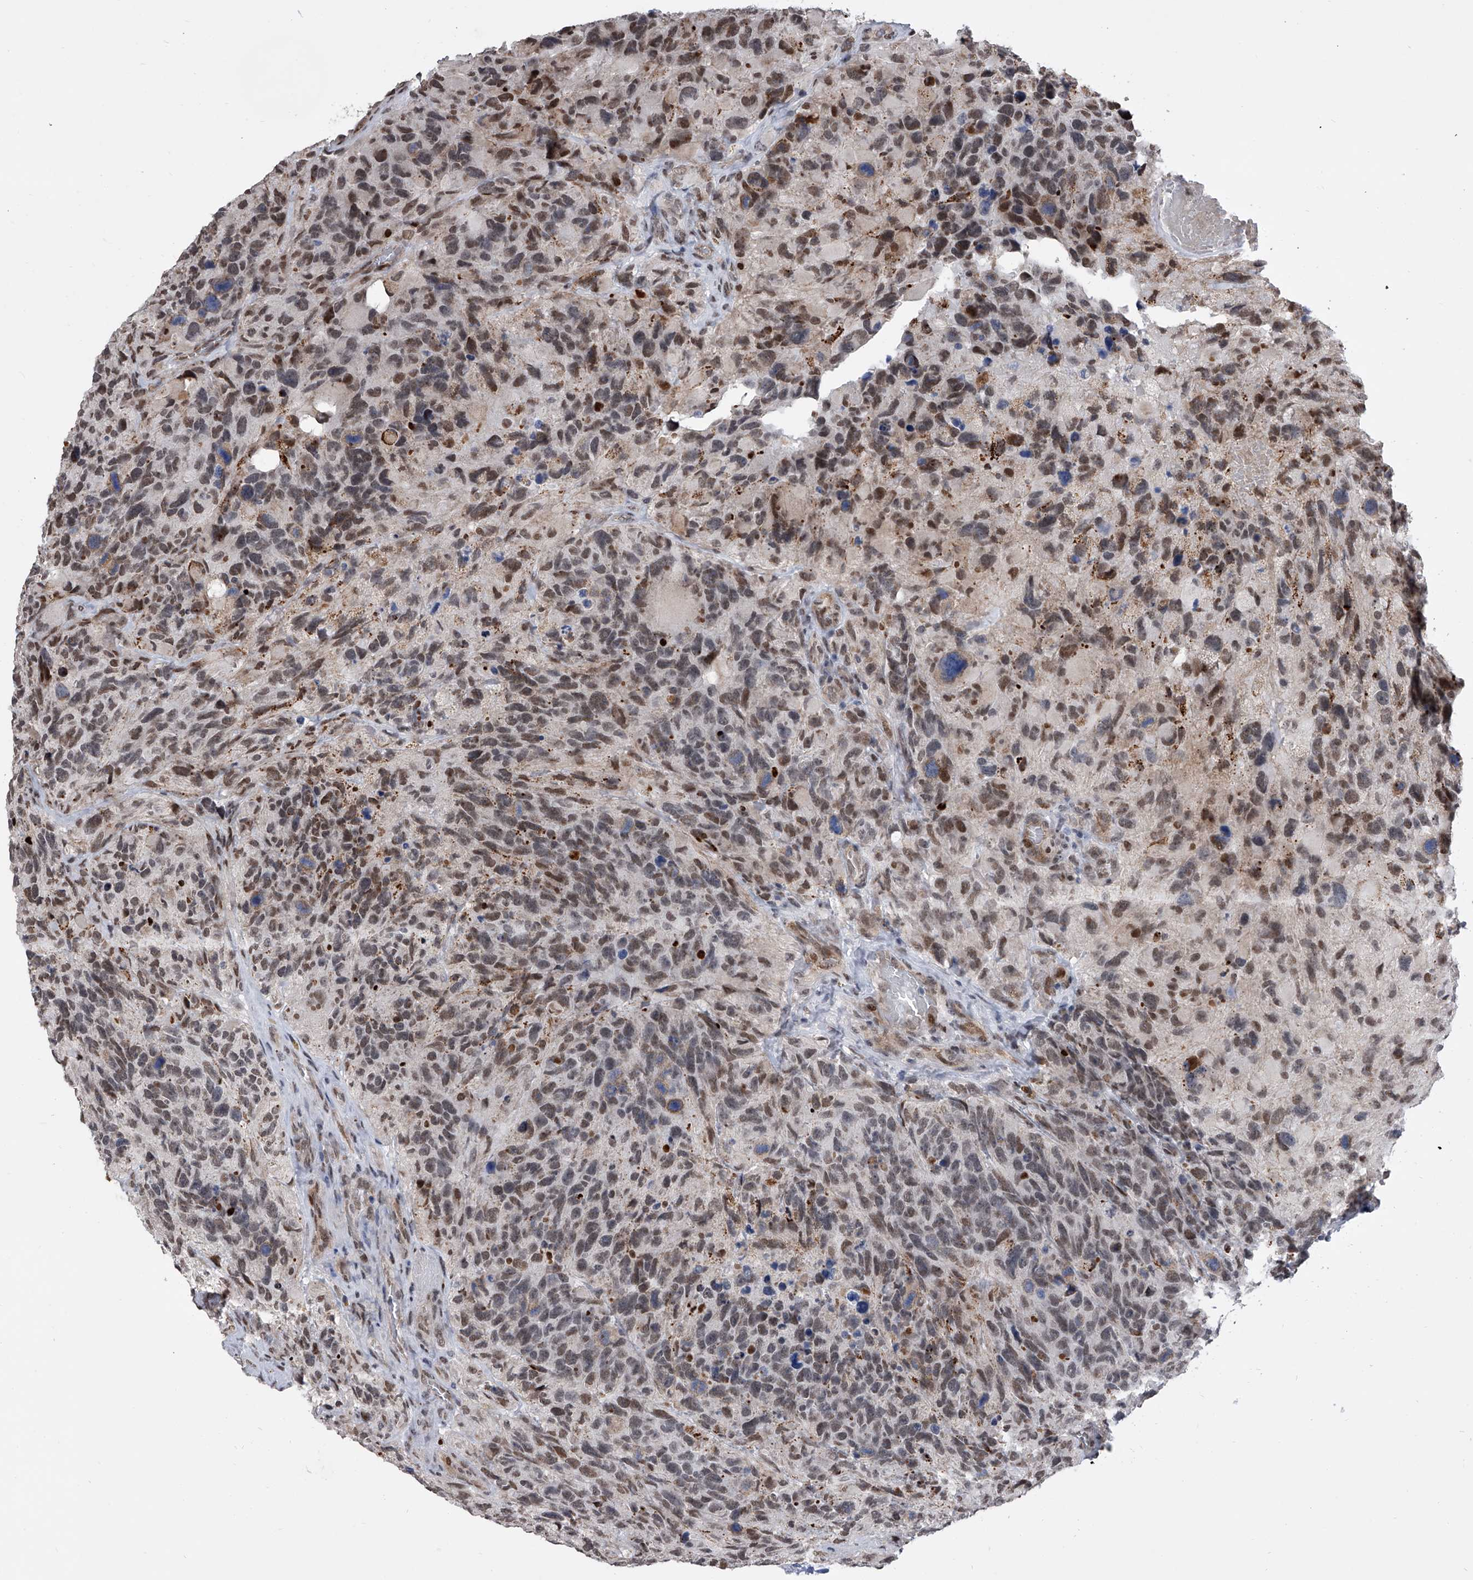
{"staining": {"intensity": "weak", "quantity": "25%-75%", "location": "nuclear"}, "tissue": "glioma", "cell_type": "Tumor cells", "image_type": "cancer", "snomed": [{"axis": "morphology", "description": "Glioma, malignant, High grade"}, {"axis": "topography", "description": "Brain"}], "caption": "Glioma was stained to show a protein in brown. There is low levels of weak nuclear staining in approximately 25%-75% of tumor cells. The protein is stained brown, and the nuclei are stained in blue (DAB (3,3'-diaminobenzidine) IHC with brightfield microscopy, high magnification).", "gene": "ZNF426", "patient": {"sex": "male", "age": 69}}